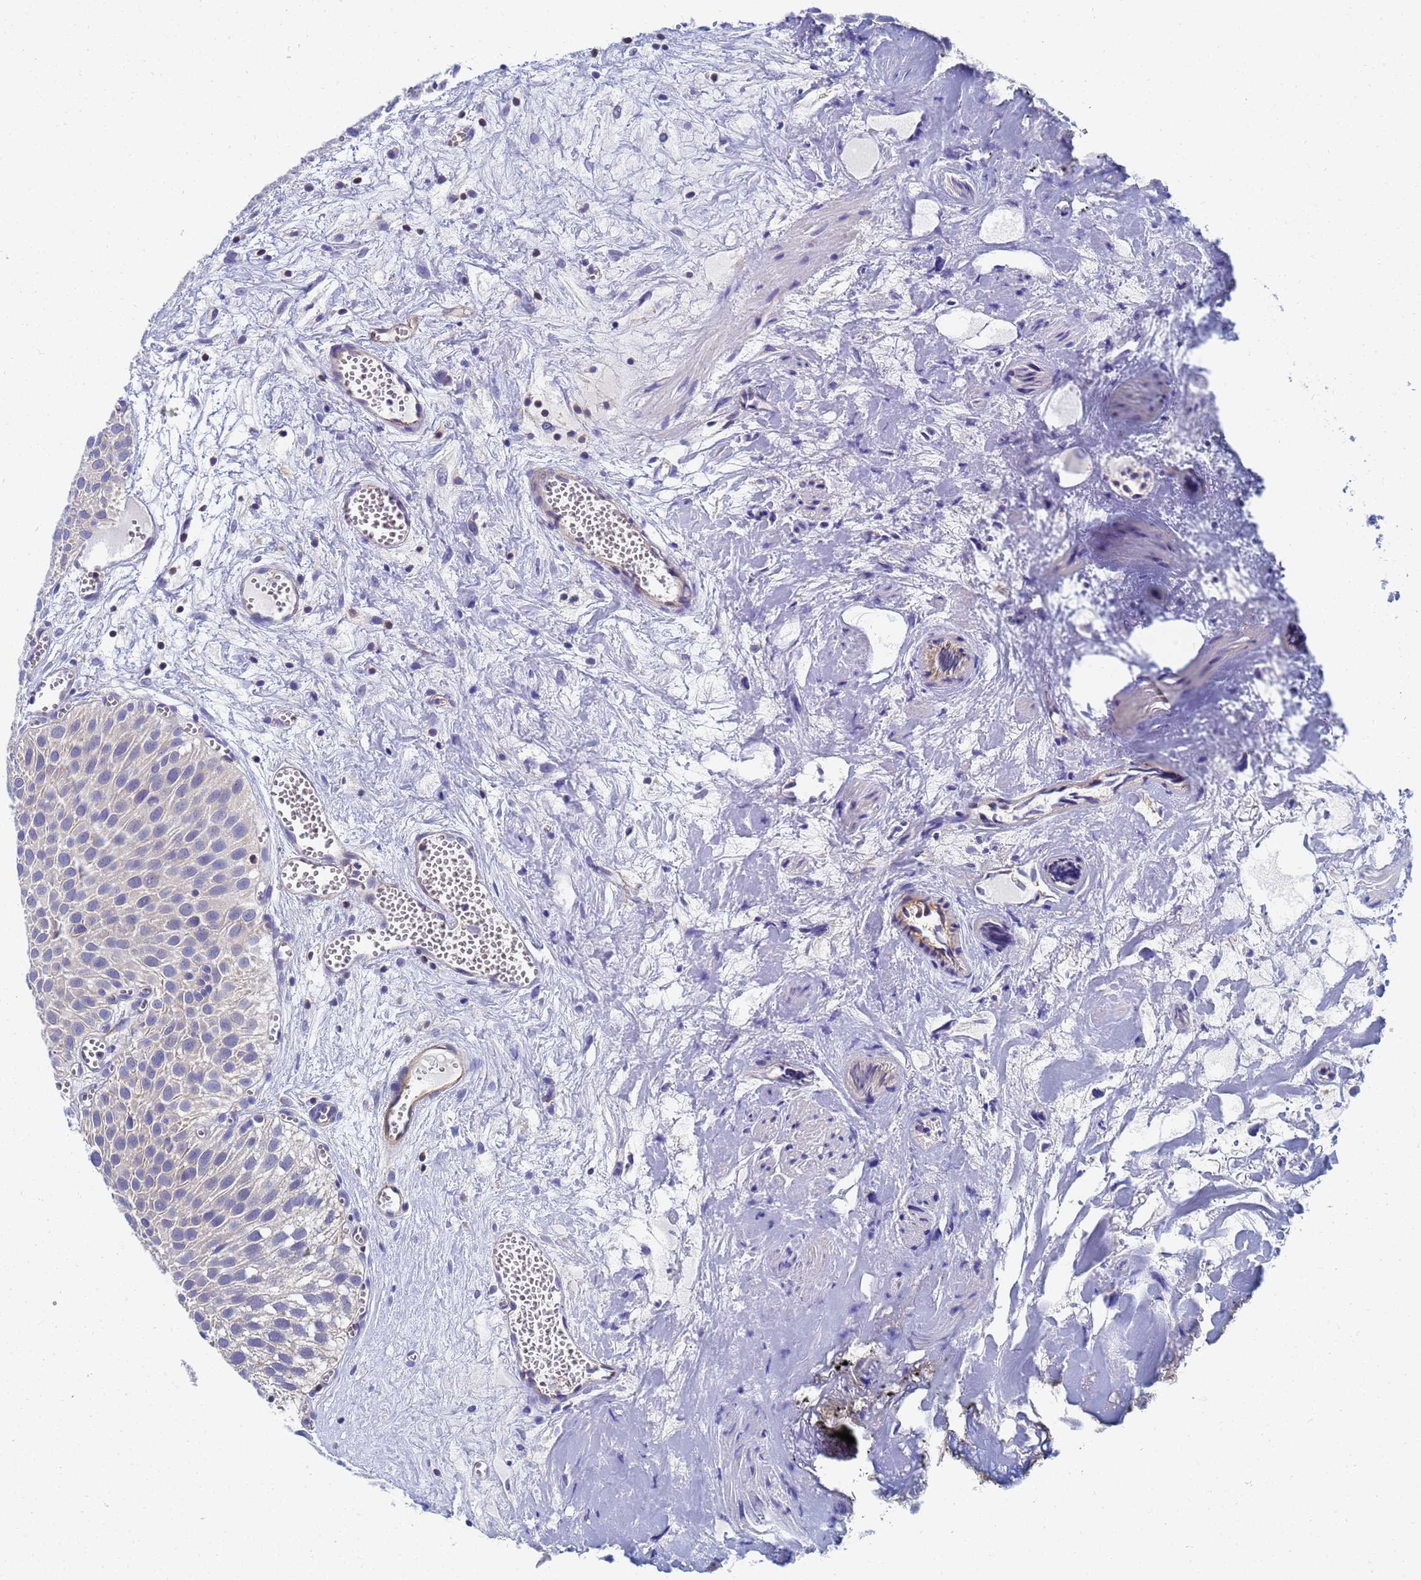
{"staining": {"intensity": "negative", "quantity": "none", "location": "none"}, "tissue": "urothelial cancer", "cell_type": "Tumor cells", "image_type": "cancer", "snomed": [{"axis": "morphology", "description": "Urothelial carcinoma, Low grade"}, {"axis": "topography", "description": "Urinary bladder"}], "caption": "Tumor cells are negative for brown protein staining in urothelial carcinoma (low-grade).", "gene": "GCHFR", "patient": {"sex": "male", "age": 88}}